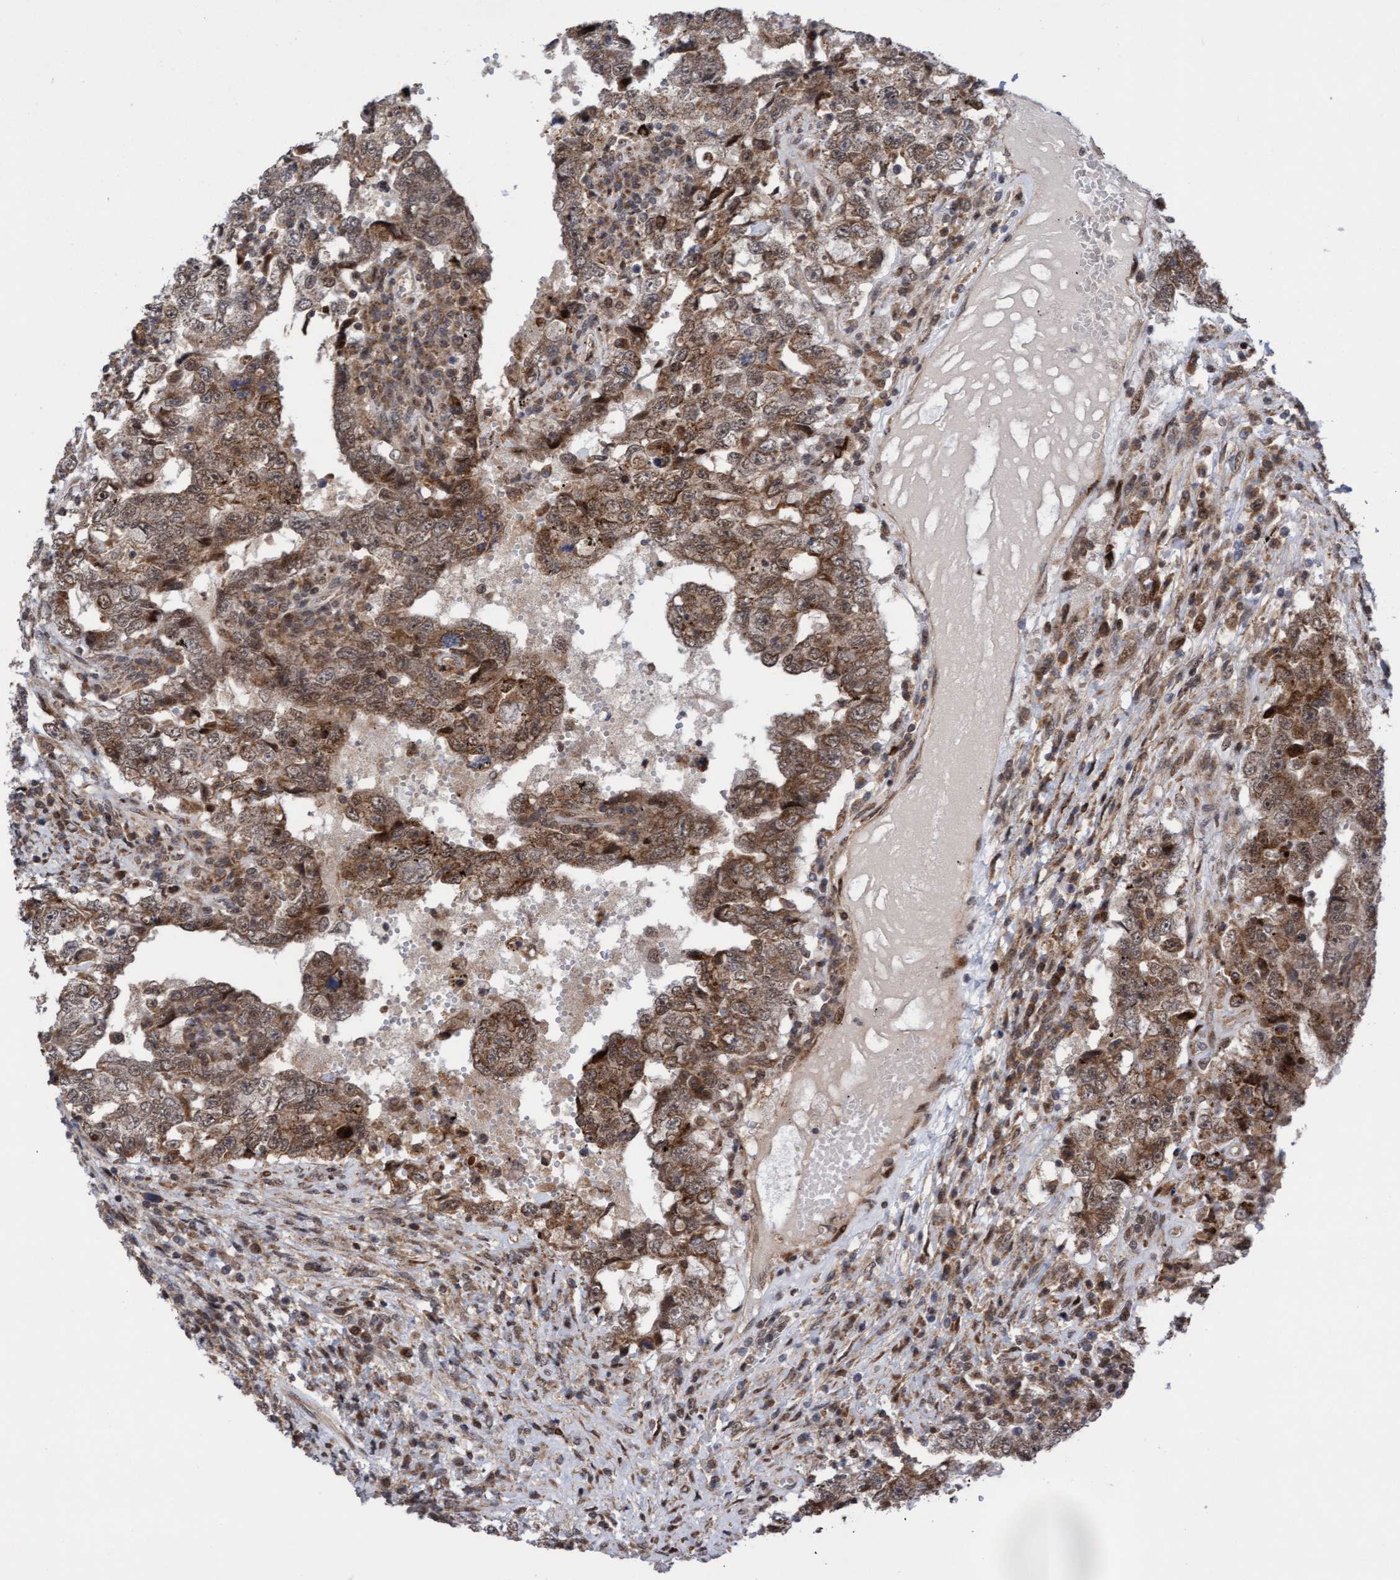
{"staining": {"intensity": "moderate", "quantity": ">75%", "location": "cytoplasmic/membranous"}, "tissue": "testis cancer", "cell_type": "Tumor cells", "image_type": "cancer", "snomed": [{"axis": "morphology", "description": "Carcinoma, Embryonal, NOS"}, {"axis": "topography", "description": "Testis"}], "caption": "This histopathology image displays immunohistochemistry (IHC) staining of testis cancer (embryonal carcinoma), with medium moderate cytoplasmic/membranous positivity in approximately >75% of tumor cells.", "gene": "ITFG1", "patient": {"sex": "male", "age": 26}}